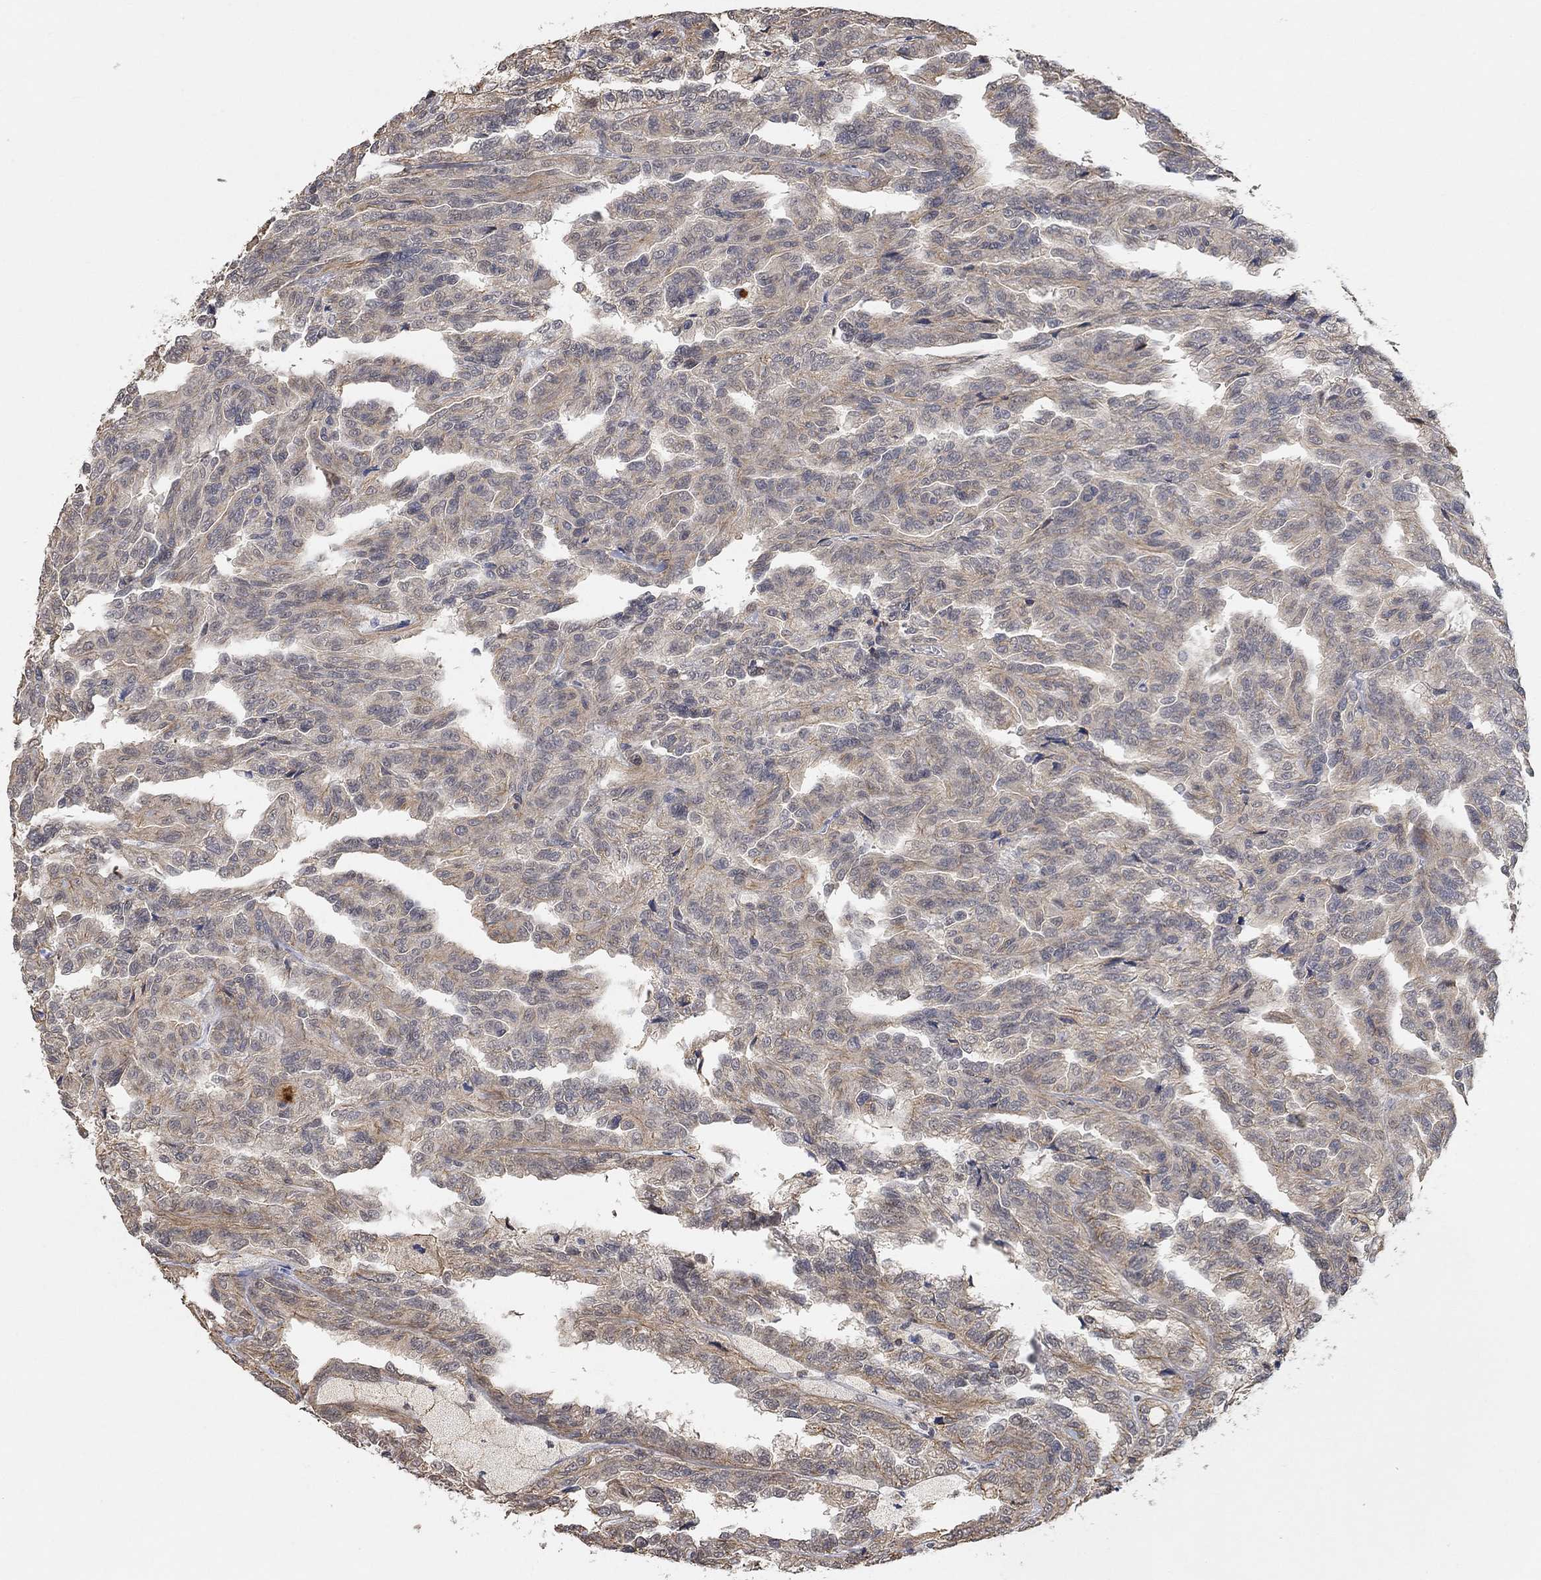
{"staining": {"intensity": "moderate", "quantity": "<25%", "location": "cytoplasmic/membranous"}, "tissue": "renal cancer", "cell_type": "Tumor cells", "image_type": "cancer", "snomed": [{"axis": "morphology", "description": "Adenocarcinoma, NOS"}, {"axis": "topography", "description": "Kidney"}], "caption": "Immunohistochemical staining of human renal cancer (adenocarcinoma) demonstrates low levels of moderate cytoplasmic/membranous staining in approximately <25% of tumor cells. (Brightfield microscopy of DAB IHC at high magnification).", "gene": "UNC5B", "patient": {"sex": "male", "age": 79}}